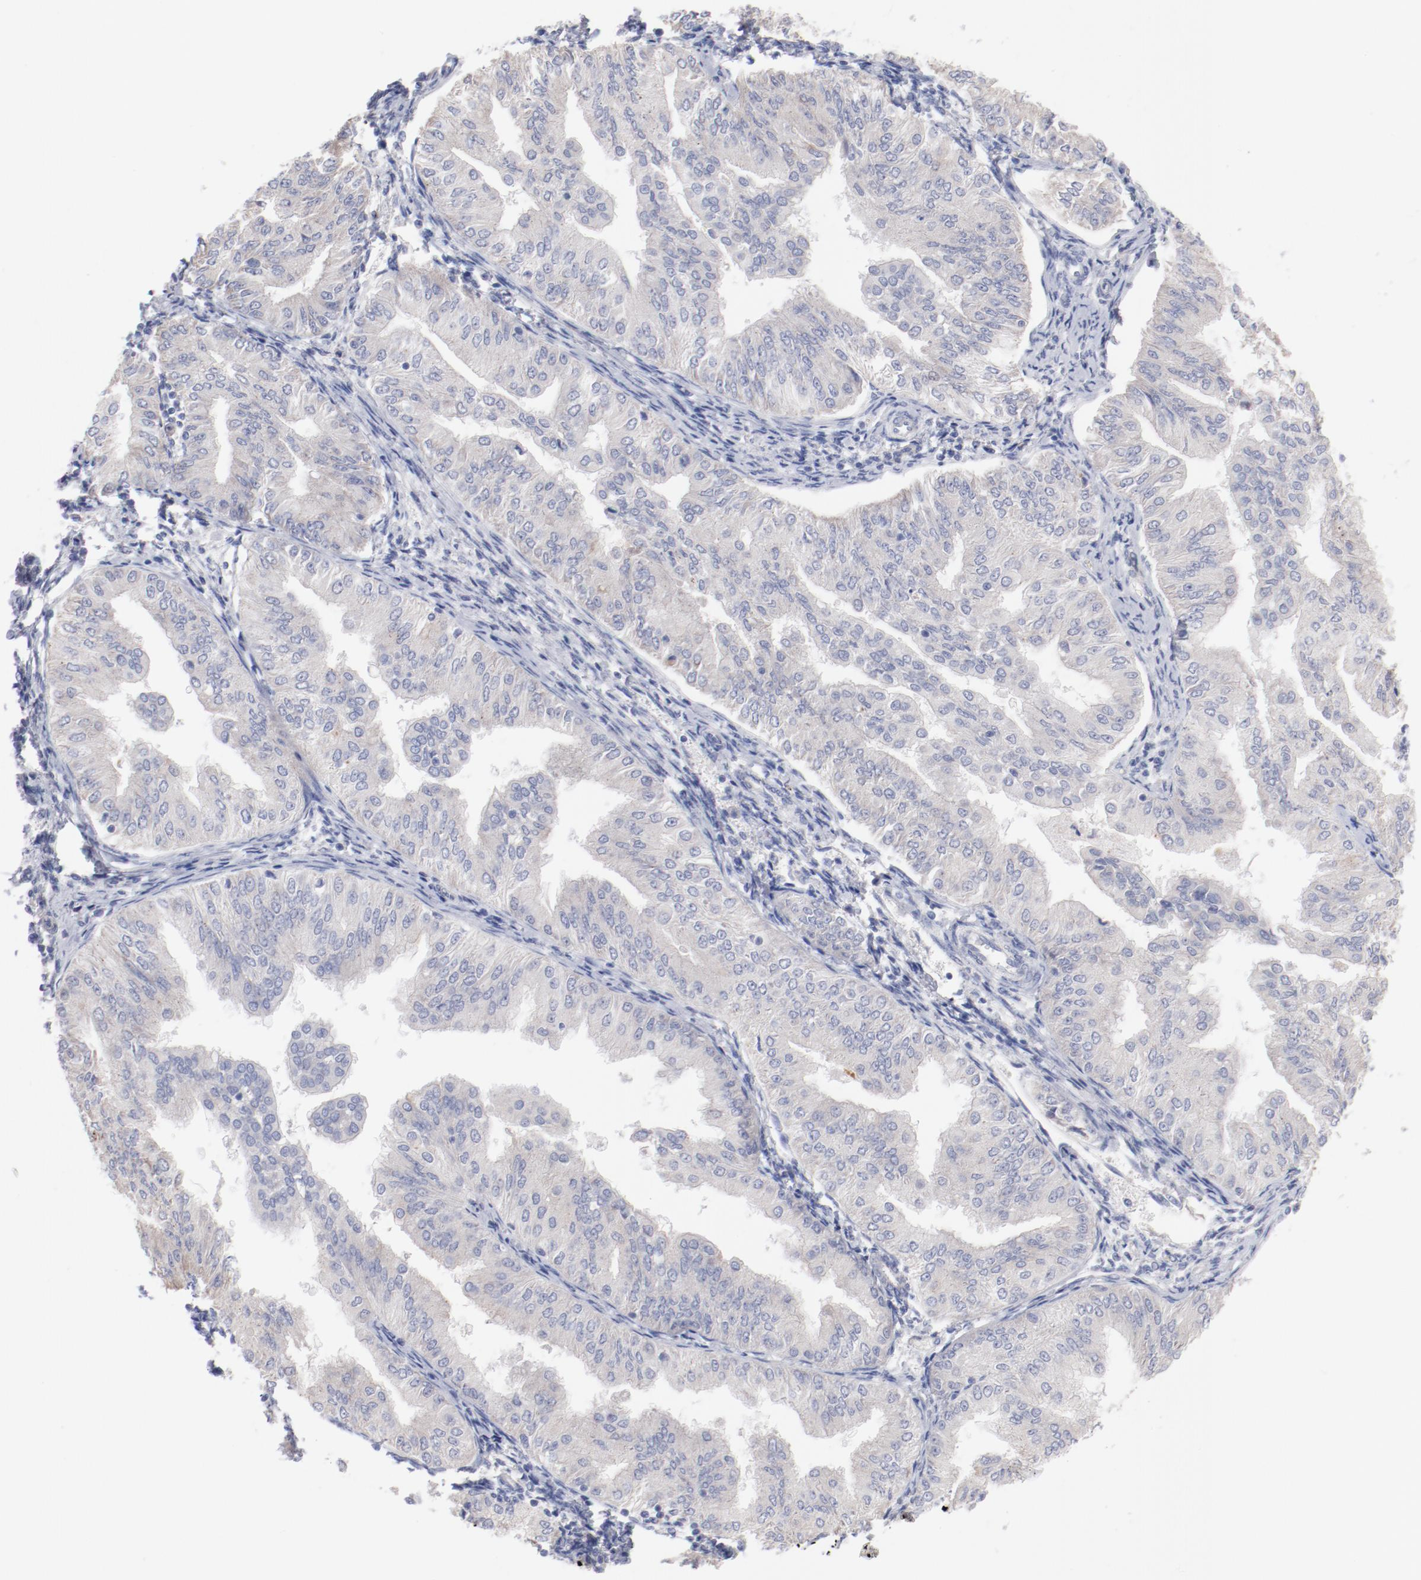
{"staining": {"intensity": "weak", "quantity": ">75%", "location": "cytoplasmic/membranous"}, "tissue": "endometrial cancer", "cell_type": "Tumor cells", "image_type": "cancer", "snomed": [{"axis": "morphology", "description": "Adenocarcinoma, NOS"}, {"axis": "topography", "description": "Endometrium"}], "caption": "Immunohistochemical staining of endometrial cancer shows low levels of weak cytoplasmic/membranous protein positivity in approximately >75% of tumor cells.", "gene": "CPE", "patient": {"sex": "female", "age": 53}}